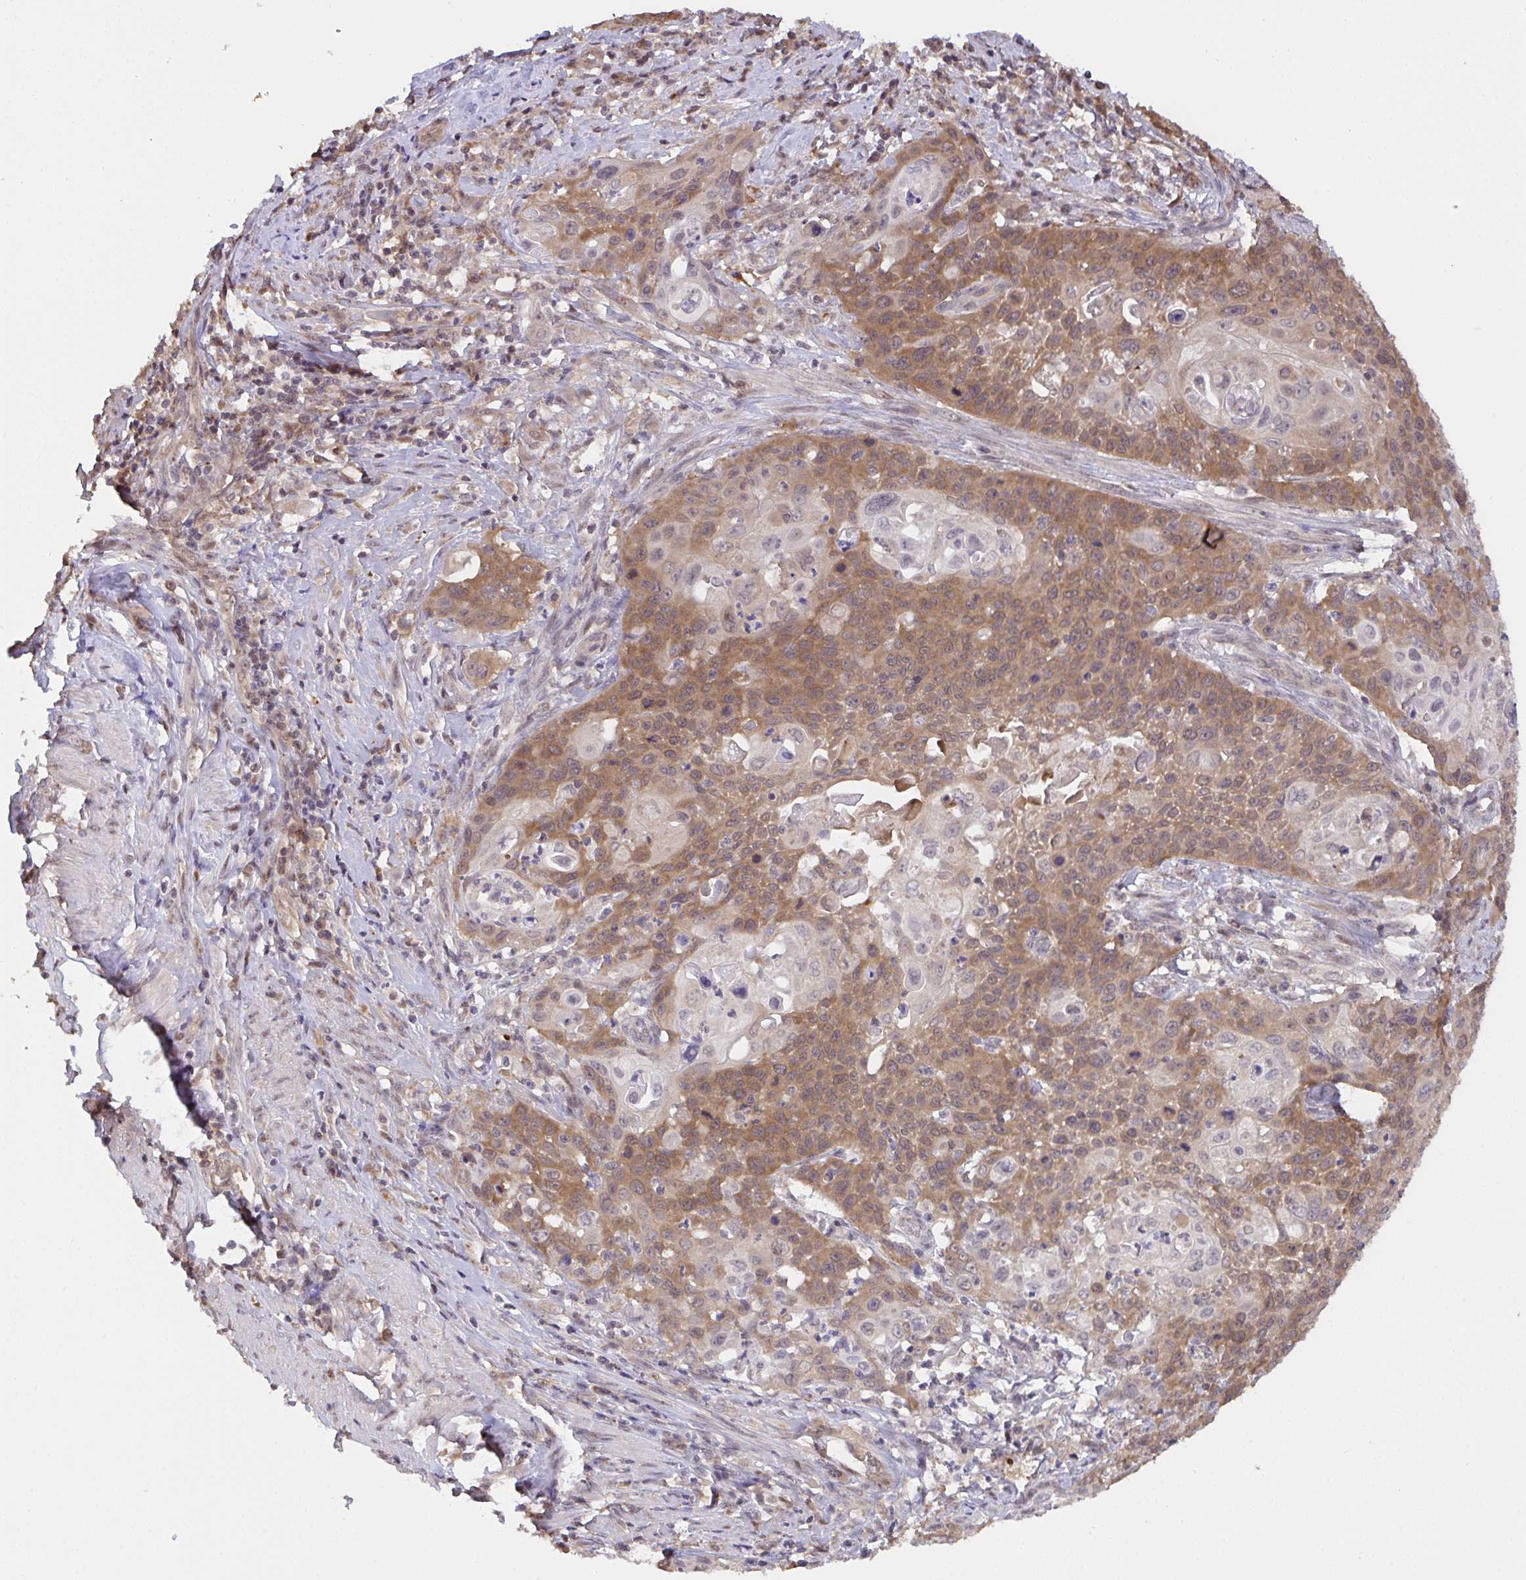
{"staining": {"intensity": "moderate", "quantity": ">75%", "location": "cytoplasmic/membranous"}, "tissue": "cervical cancer", "cell_type": "Tumor cells", "image_type": "cancer", "snomed": [{"axis": "morphology", "description": "Squamous cell carcinoma, NOS"}, {"axis": "topography", "description": "Cervix"}], "caption": "Cervical cancer (squamous cell carcinoma) stained with IHC reveals moderate cytoplasmic/membranous positivity in about >75% of tumor cells. Using DAB (brown) and hematoxylin (blue) stains, captured at high magnification using brightfield microscopy.", "gene": "C12orf57", "patient": {"sex": "female", "age": 65}}